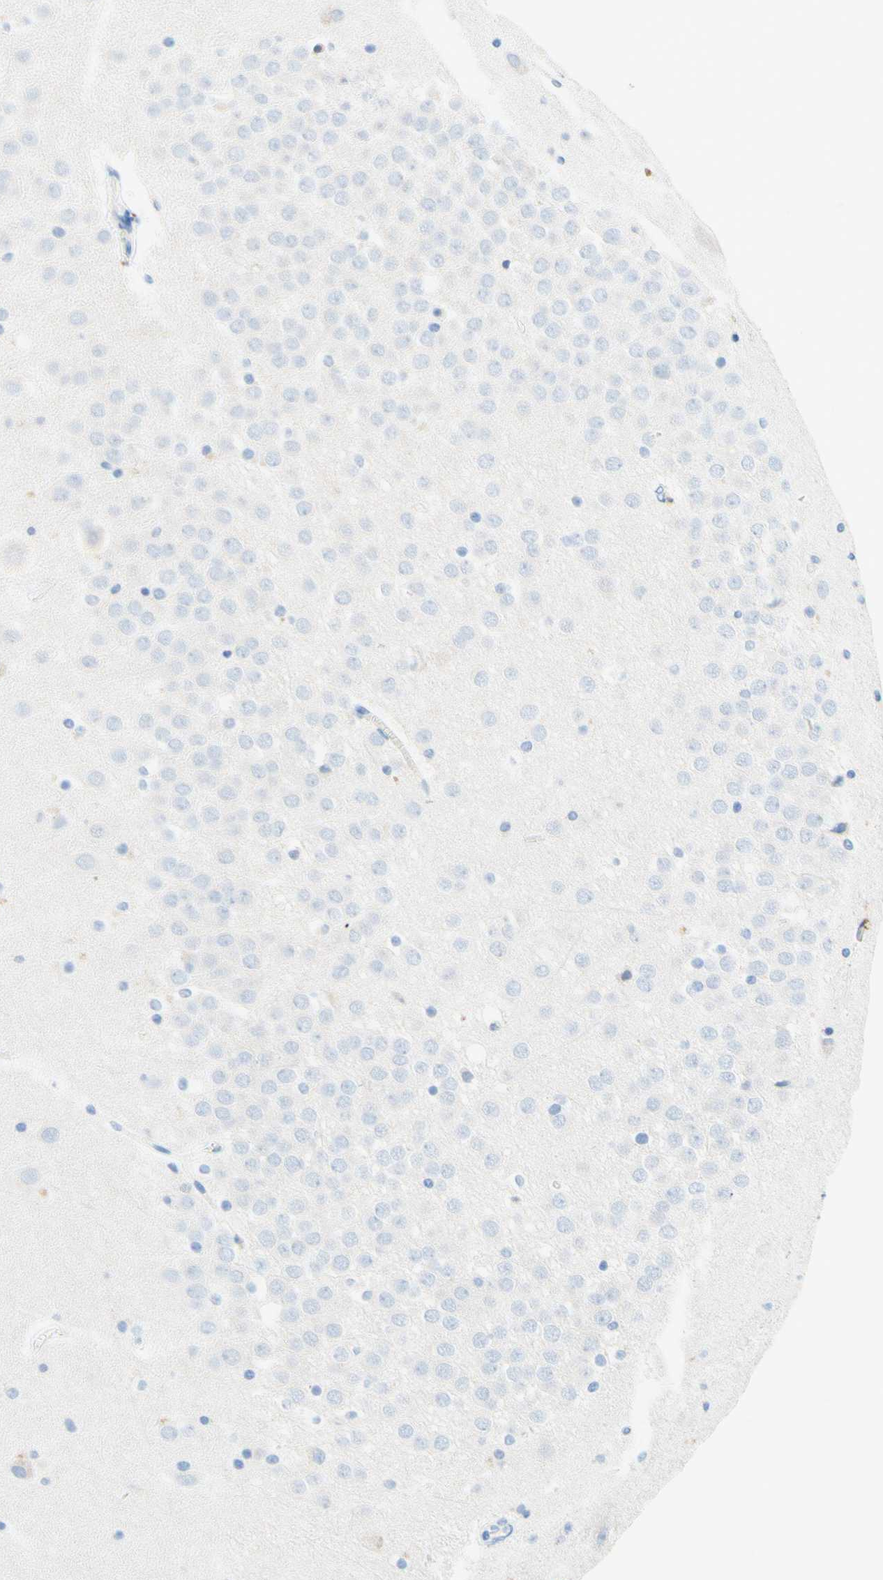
{"staining": {"intensity": "negative", "quantity": "none", "location": "none"}, "tissue": "hippocampus", "cell_type": "Glial cells", "image_type": "normal", "snomed": [{"axis": "morphology", "description": "Normal tissue, NOS"}, {"axis": "topography", "description": "Hippocampus"}], "caption": "DAB (3,3'-diaminobenzidine) immunohistochemical staining of normal human hippocampus shows no significant staining in glial cells. (Brightfield microscopy of DAB (3,3'-diaminobenzidine) IHC at high magnification).", "gene": "SLC46A1", "patient": {"sex": "male", "age": 45}}